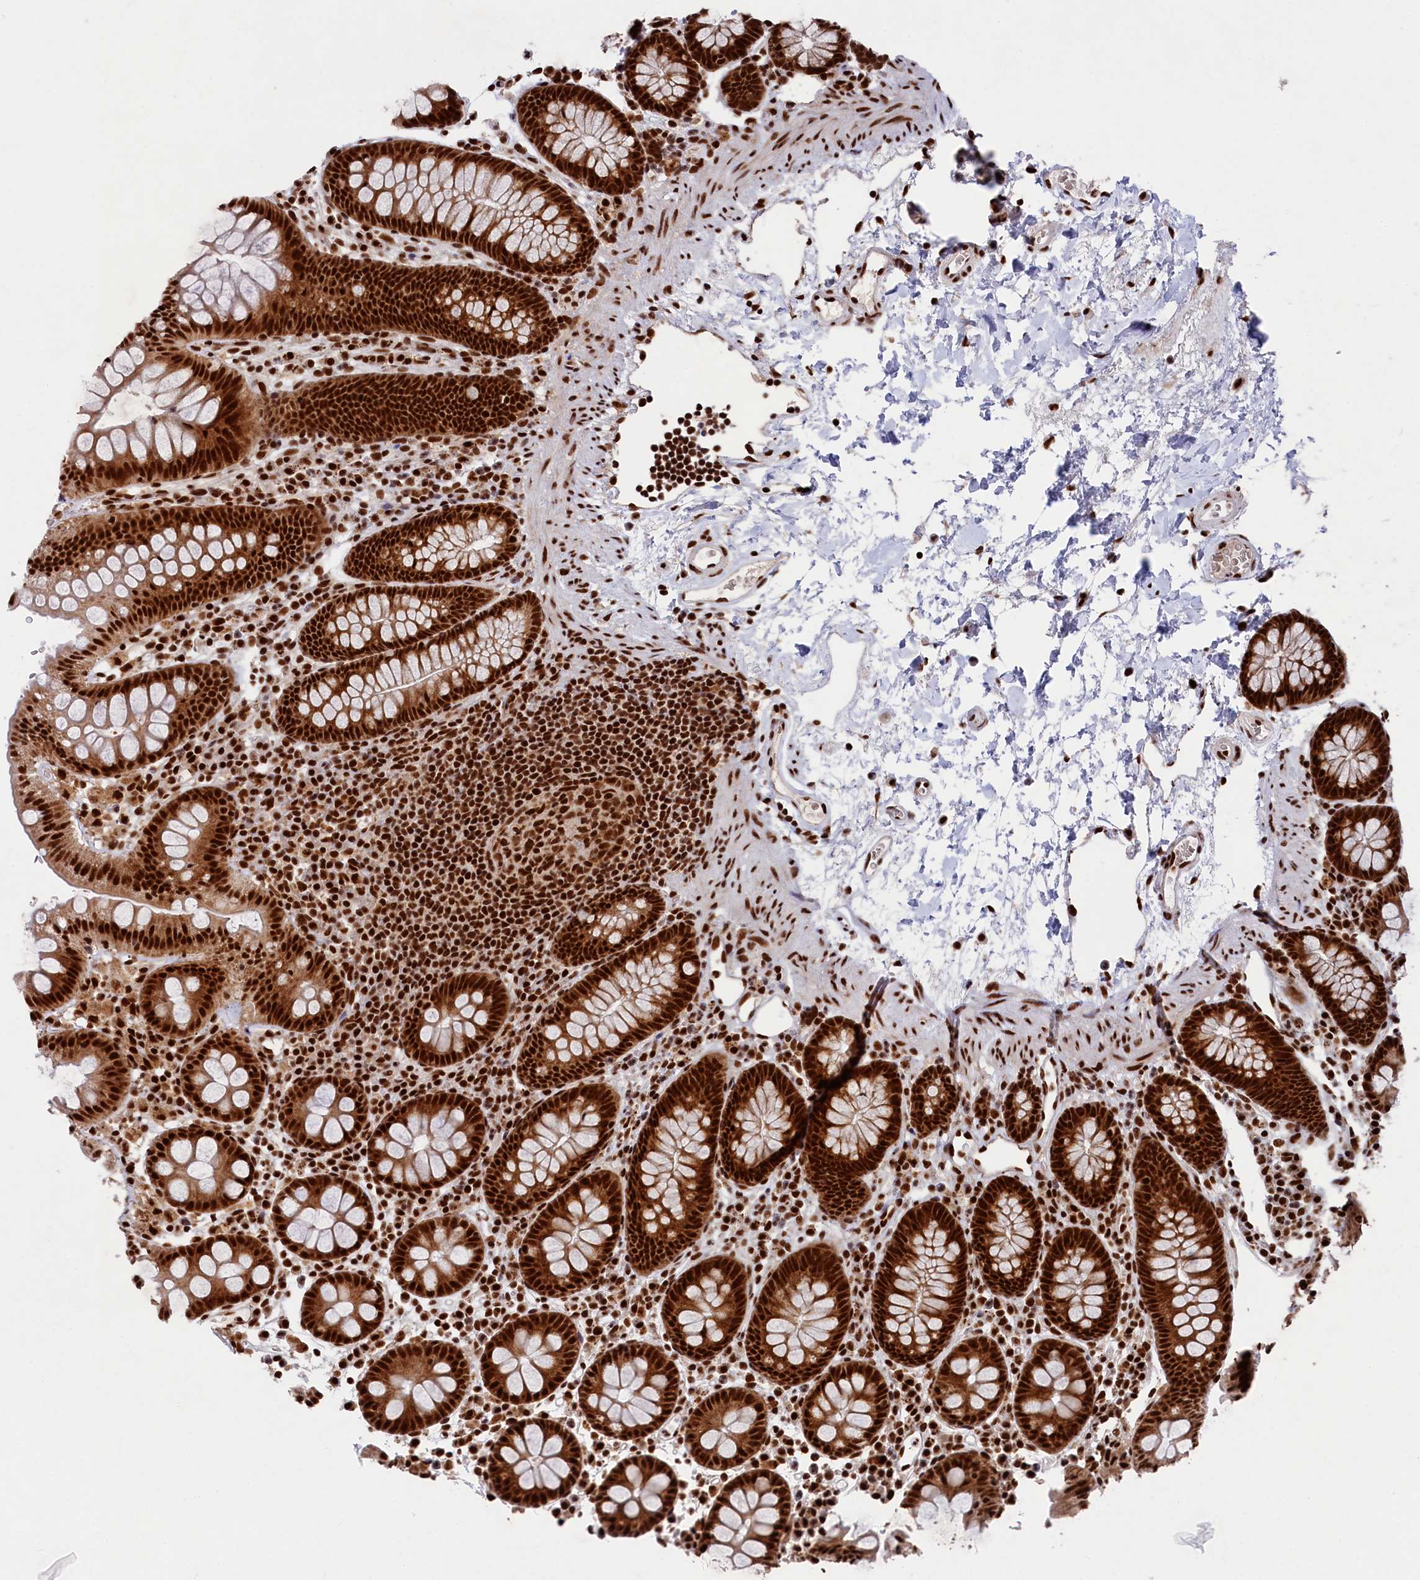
{"staining": {"intensity": "strong", "quantity": ">75%", "location": "nuclear"}, "tissue": "colon", "cell_type": "Endothelial cells", "image_type": "normal", "snomed": [{"axis": "morphology", "description": "Normal tissue, NOS"}, {"axis": "topography", "description": "Colon"}], "caption": "Protein staining of unremarkable colon demonstrates strong nuclear positivity in approximately >75% of endothelial cells.", "gene": "PRPF31", "patient": {"sex": "male", "age": 75}}